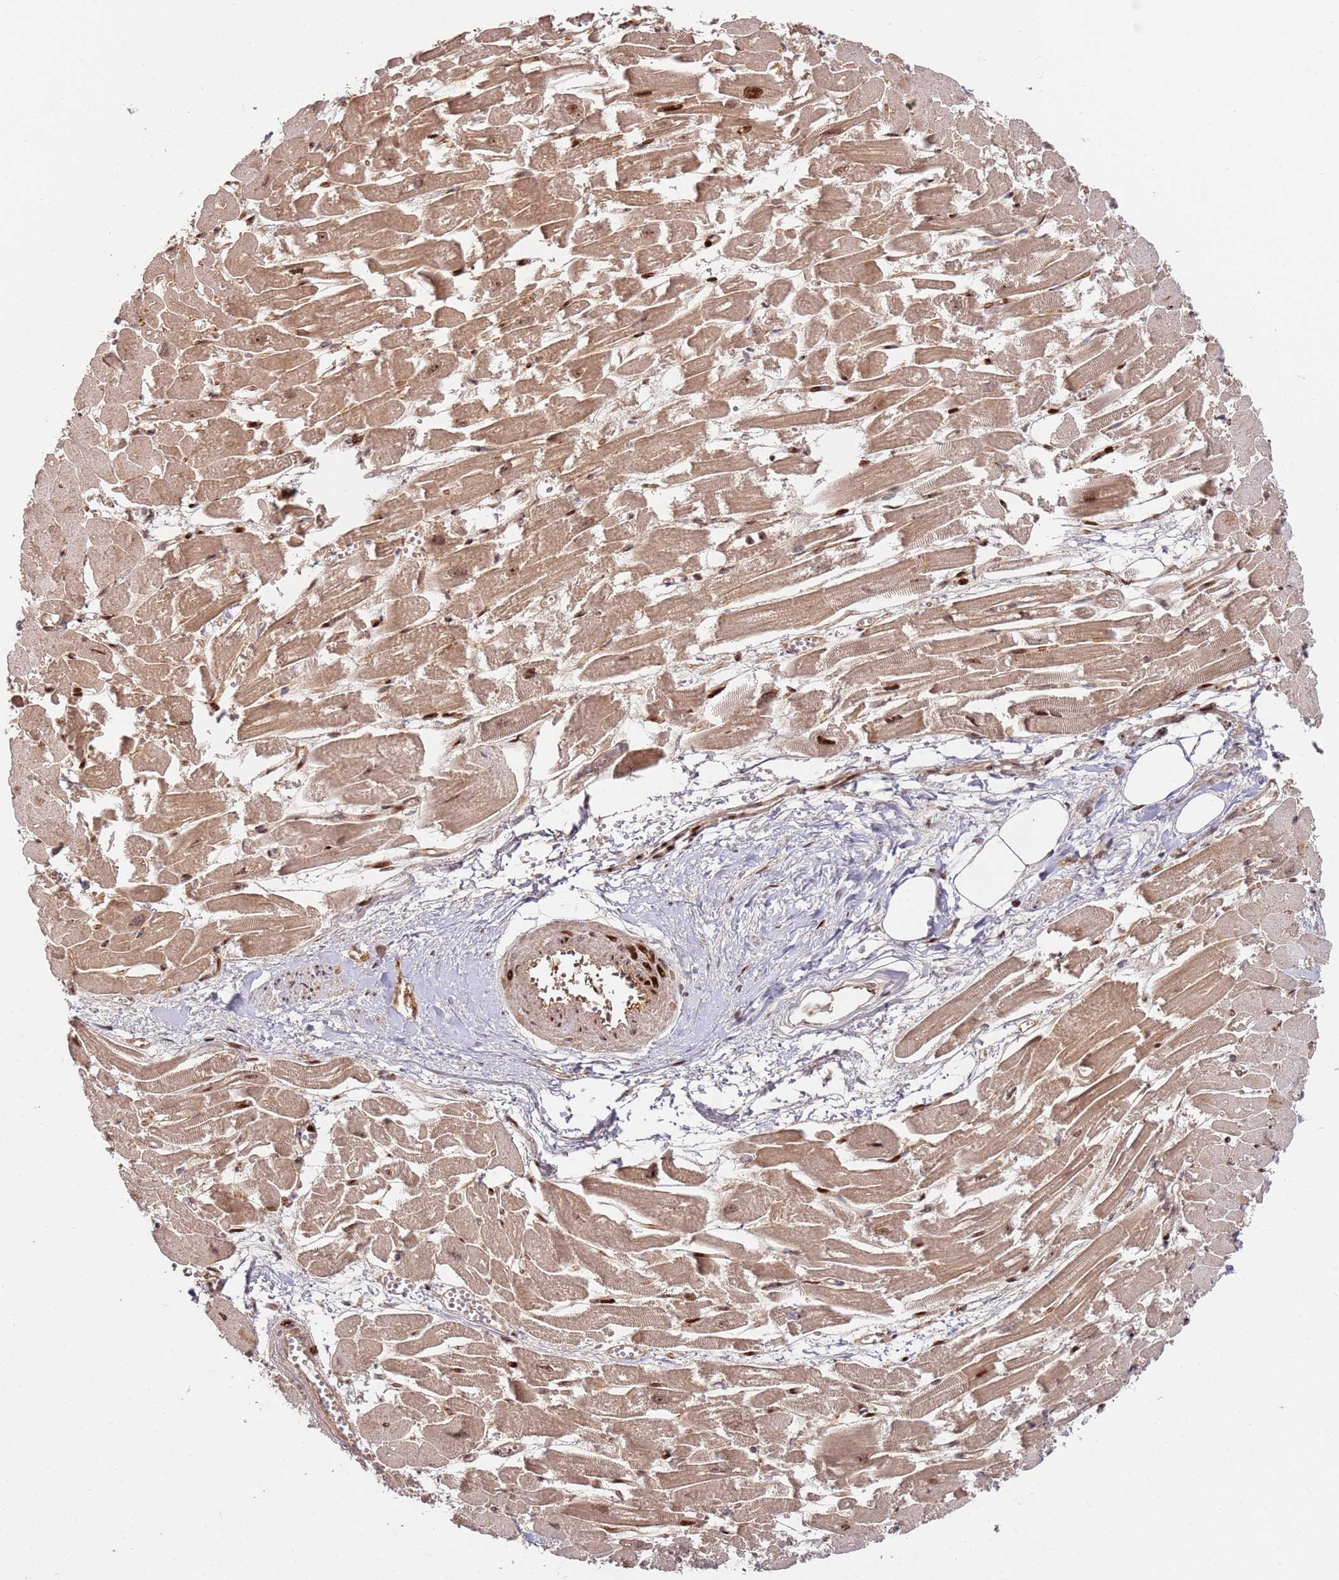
{"staining": {"intensity": "strong", "quantity": "25%-75%", "location": "cytoplasmic/membranous,nuclear"}, "tissue": "heart muscle", "cell_type": "Cardiomyocytes", "image_type": "normal", "snomed": [{"axis": "morphology", "description": "Normal tissue, NOS"}, {"axis": "topography", "description": "Heart"}], "caption": "Protein staining reveals strong cytoplasmic/membranous,nuclear staining in about 25%-75% of cardiomyocytes in unremarkable heart muscle.", "gene": "TMEM233", "patient": {"sex": "male", "age": 54}}